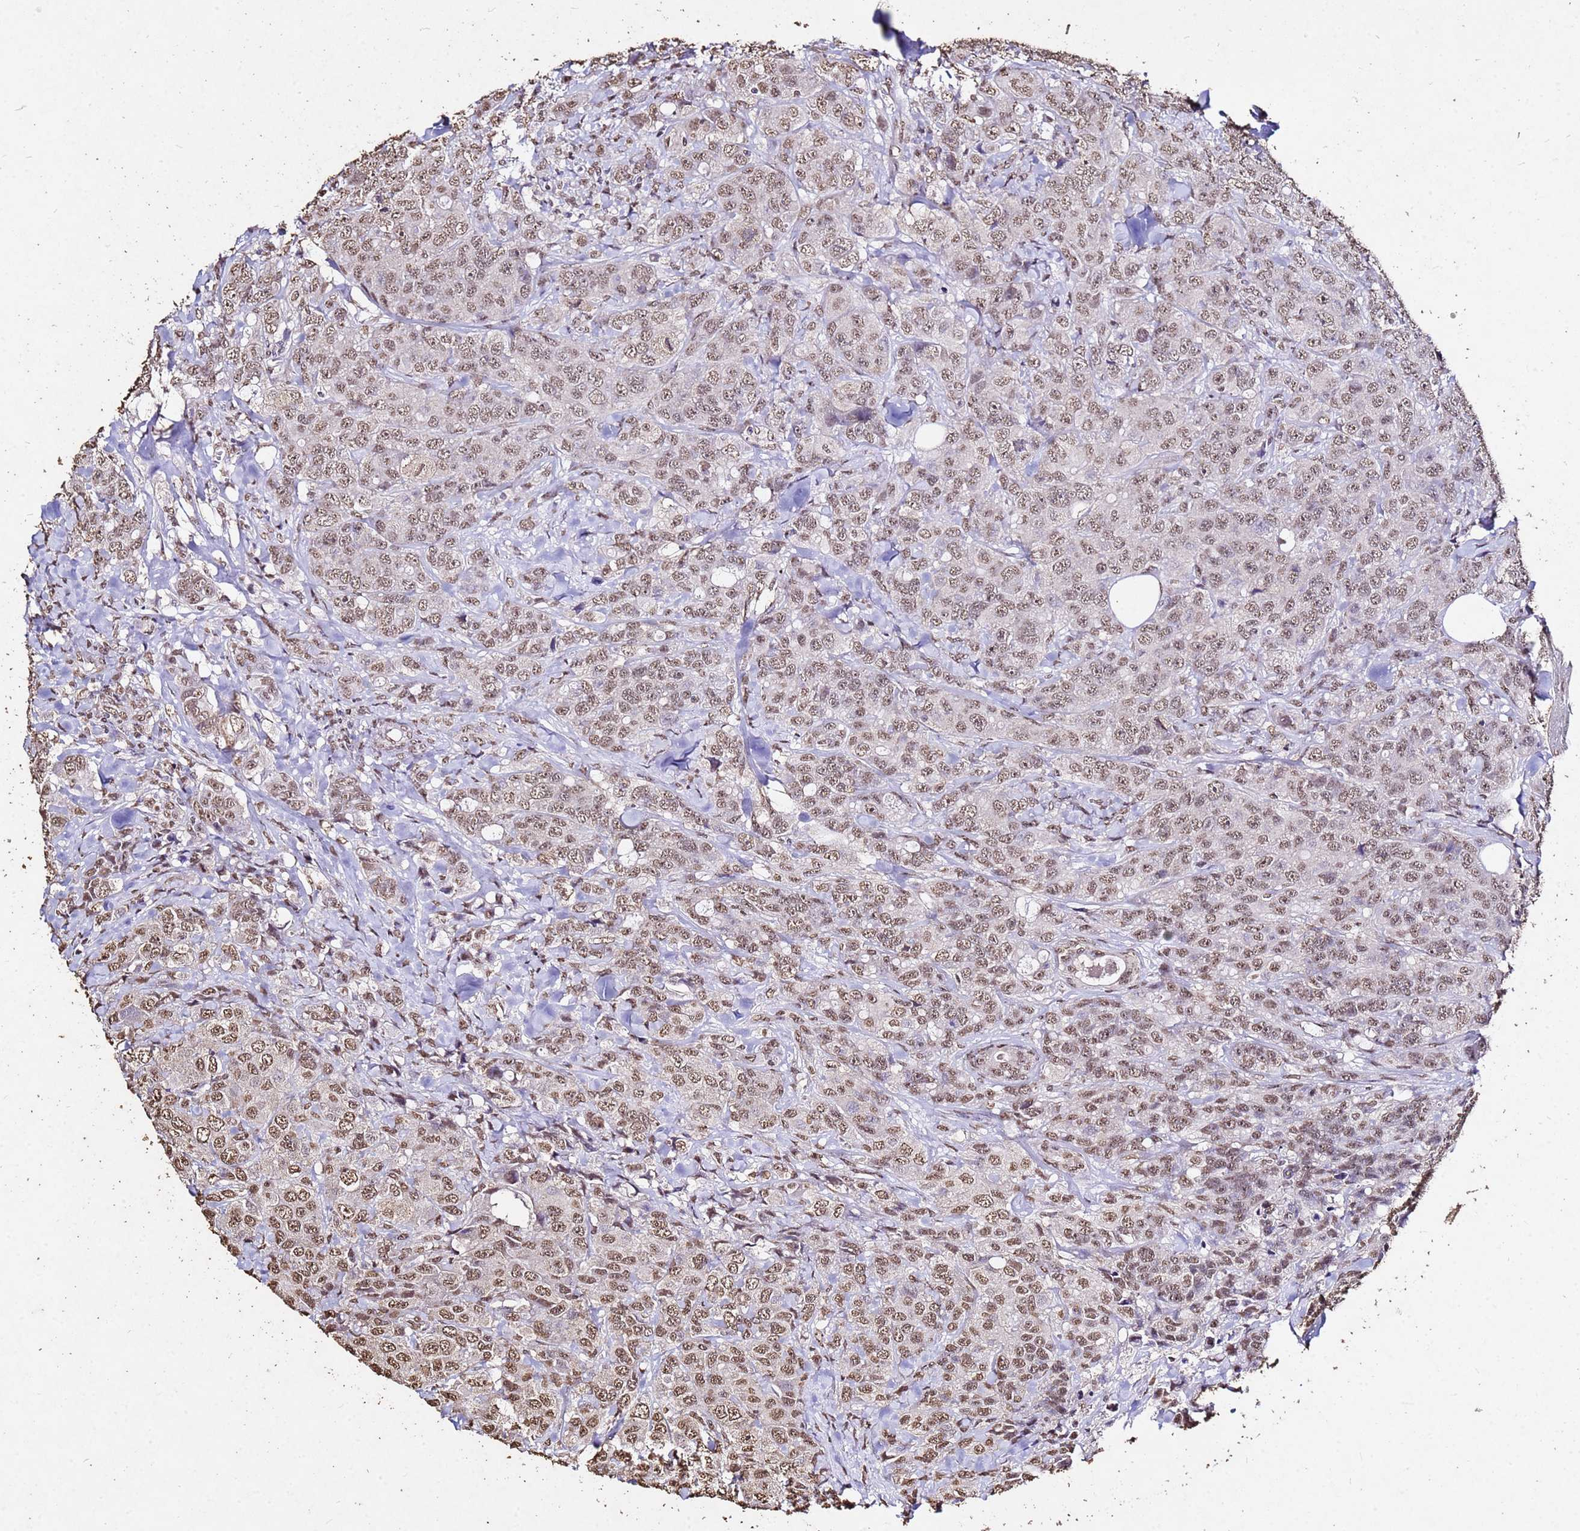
{"staining": {"intensity": "moderate", "quantity": ">75%", "location": "nuclear"}, "tissue": "breast cancer", "cell_type": "Tumor cells", "image_type": "cancer", "snomed": [{"axis": "morphology", "description": "Duct carcinoma"}, {"axis": "topography", "description": "Breast"}], "caption": "Protein expression by IHC demonstrates moderate nuclear staining in approximately >75% of tumor cells in breast cancer.", "gene": "MYOCD", "patient": {"sex": "female", "age": 43}}